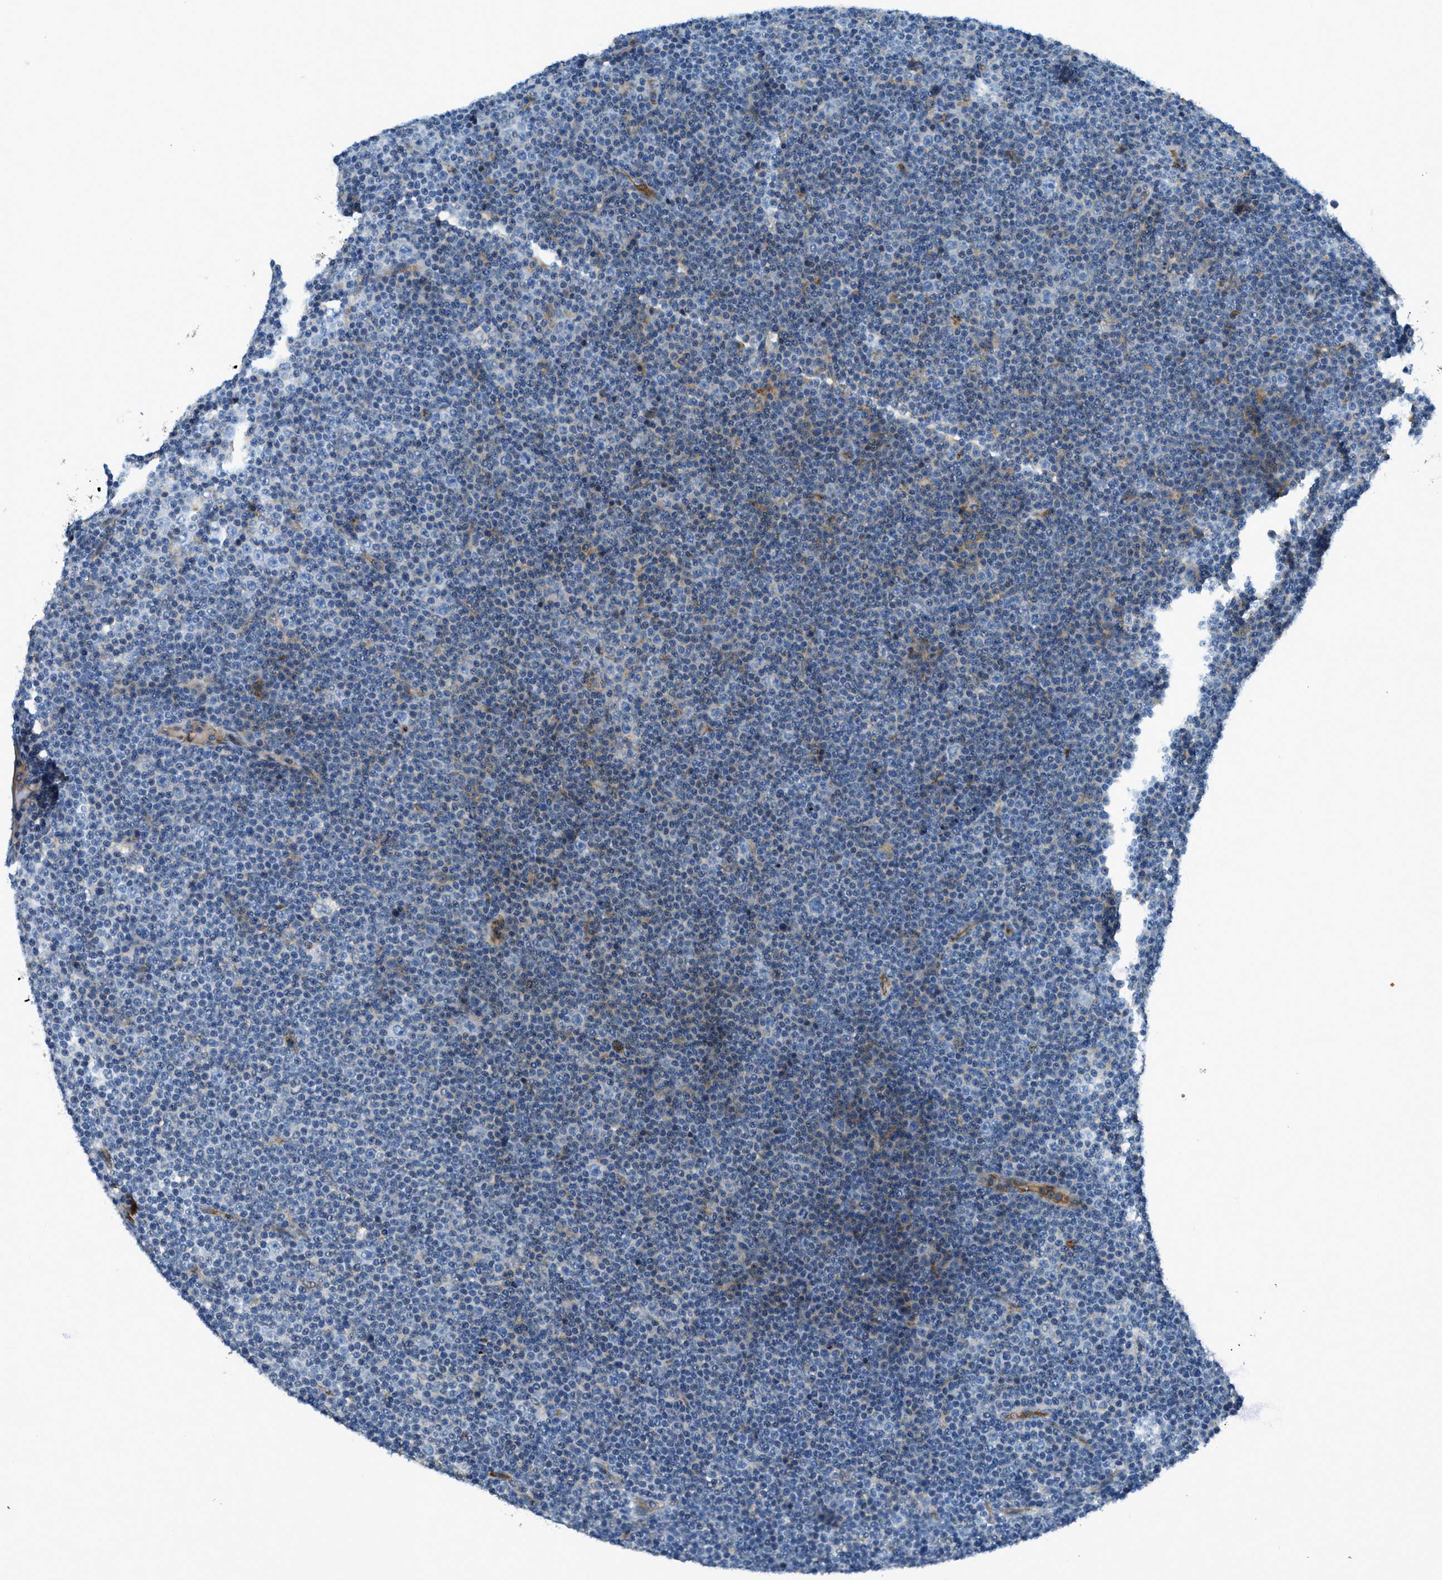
{"staining": {"intensity": "negative", "quantity": "none", "location": "none"}, "tissue": "lymphoma", "cell_type": "Tumor cells", "image_type": "cancer", "snomed": [{"axis": "morphology", "description": "Malignant lymphoma, non-Hodgkin's type, Low grade"}, {"axis": "topography", "description": "Lymph node"}], "caption": "Immunohistochemistry (IHC) micrograph of neoplastic tissue: low-grade malignant lymphoma, non-Hodgkin's type stained with DAB shows no significant protein staining in tumor cells.", "gene": "TRIM59", "patient": {"sex": "female", "age": 67}}